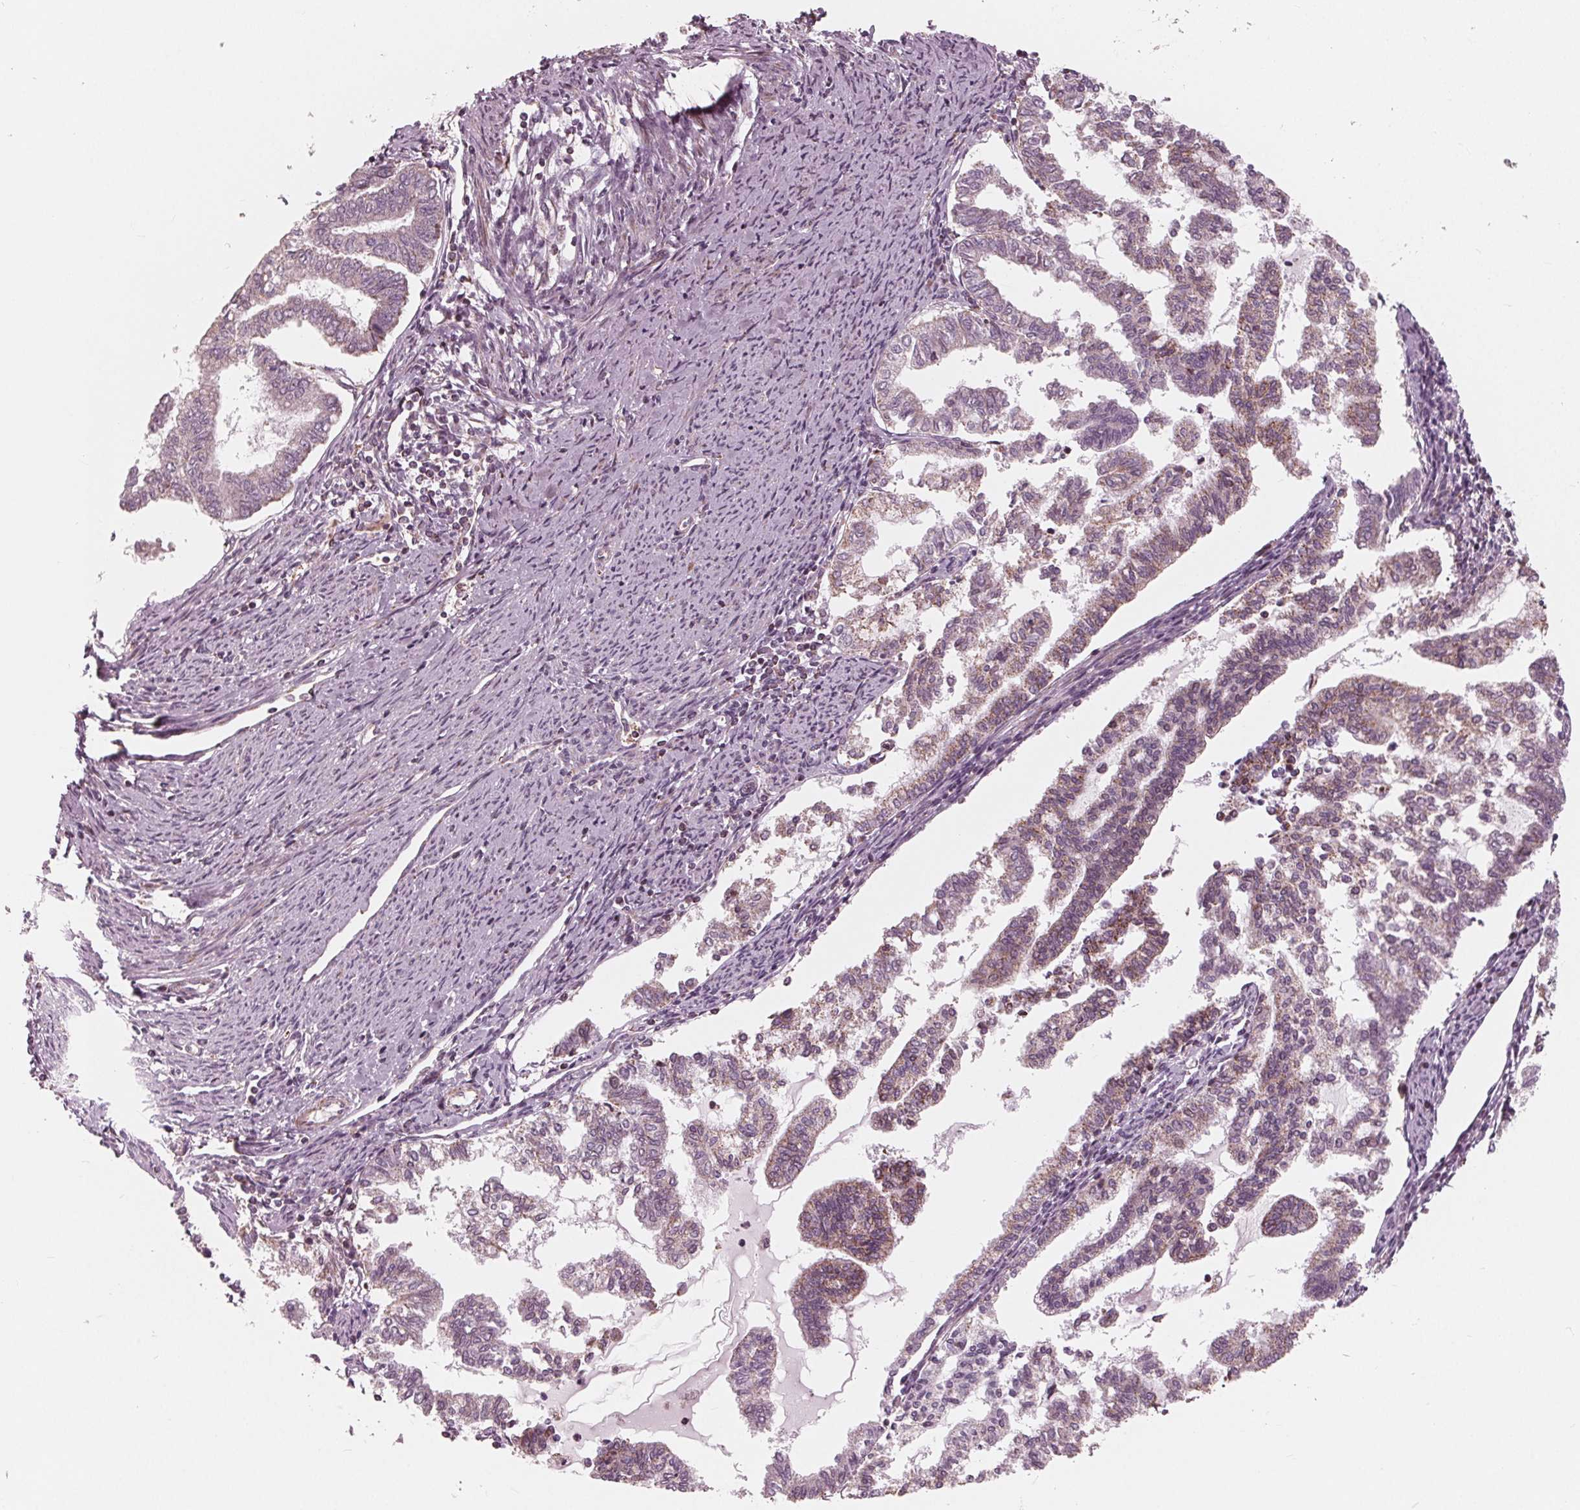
{"staining": {"intensity": "weak", "quantity": "<25%", "location": "cytoplasmic/membranous"}, "tissue": "endometrial cancer", "cell_type": "Tumor cells", "image_type": "cancer", "snomed": [{"axis": "morphology", "description": "Adenocarcinoma, NOS"}, {"axis": "topography", "description": "Endometrium"}], "caption": "Tumor cells show no significant protein expression in endometrial adenocarcinoma.", "gene": "DCAF4L2", "patient": {"sex": "female", "age": 79}}